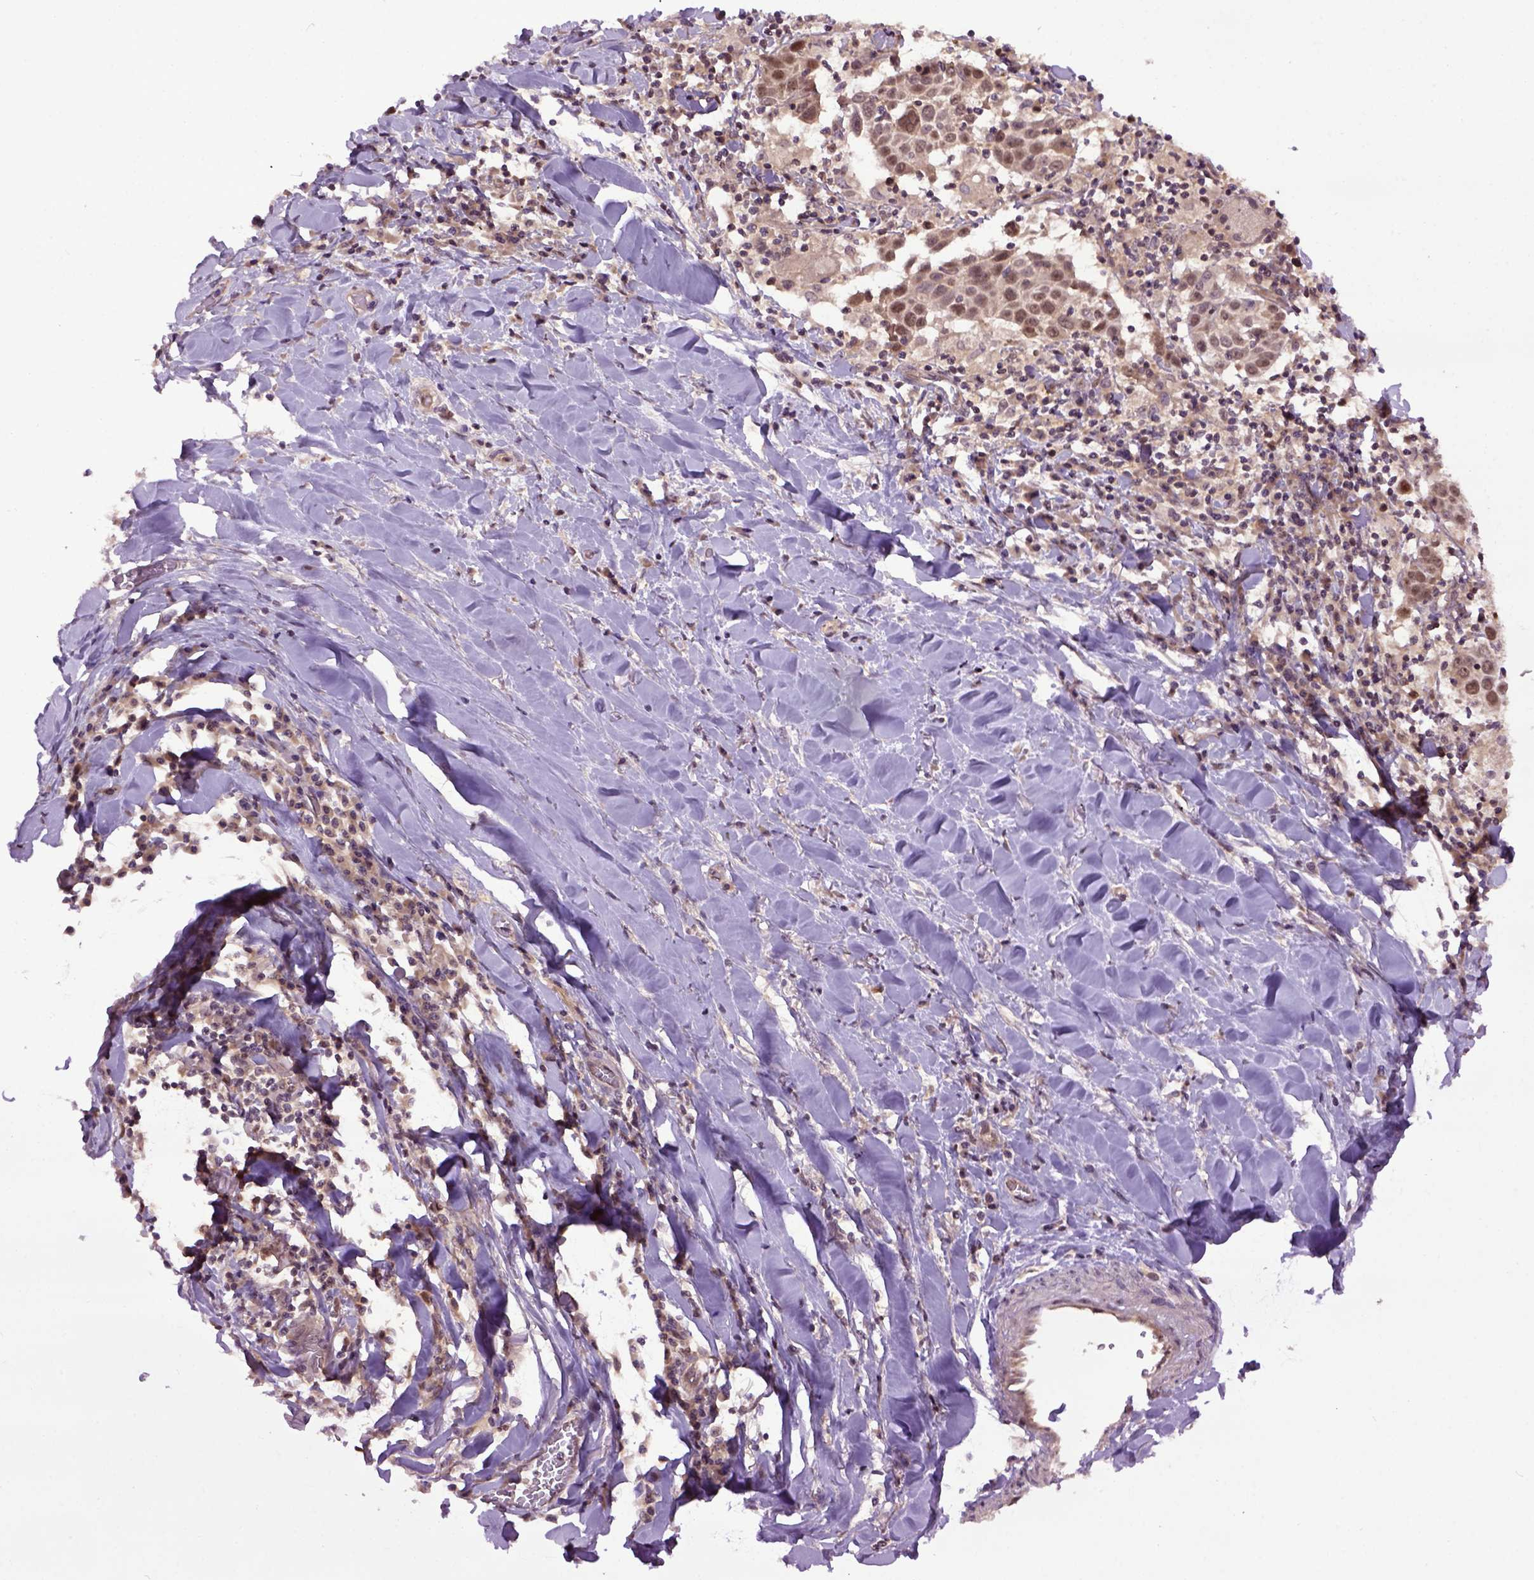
{"staining": {"intensity": "moderate", "quantity": ">75%", "location": "cytoplasmic/membranous,nuclear"}, "tissue": "lung cancer", "cell_type": "Tumor cells", "image_type": "cancer", "snomed": [{"axis": "morphology", "description": "Squamous cell carcinoma, NOS"}, {"axis": "topography", "description": "Lung"}], "caption": "Immunohistochemistry (DAB) staining of human lung cancer displays moderate cytoplasmic/membranous and nuclear protein positivity in about >75% of tumor cells.", "gene": "WDR48", "patient": {"sex": "male", "age": 57}}